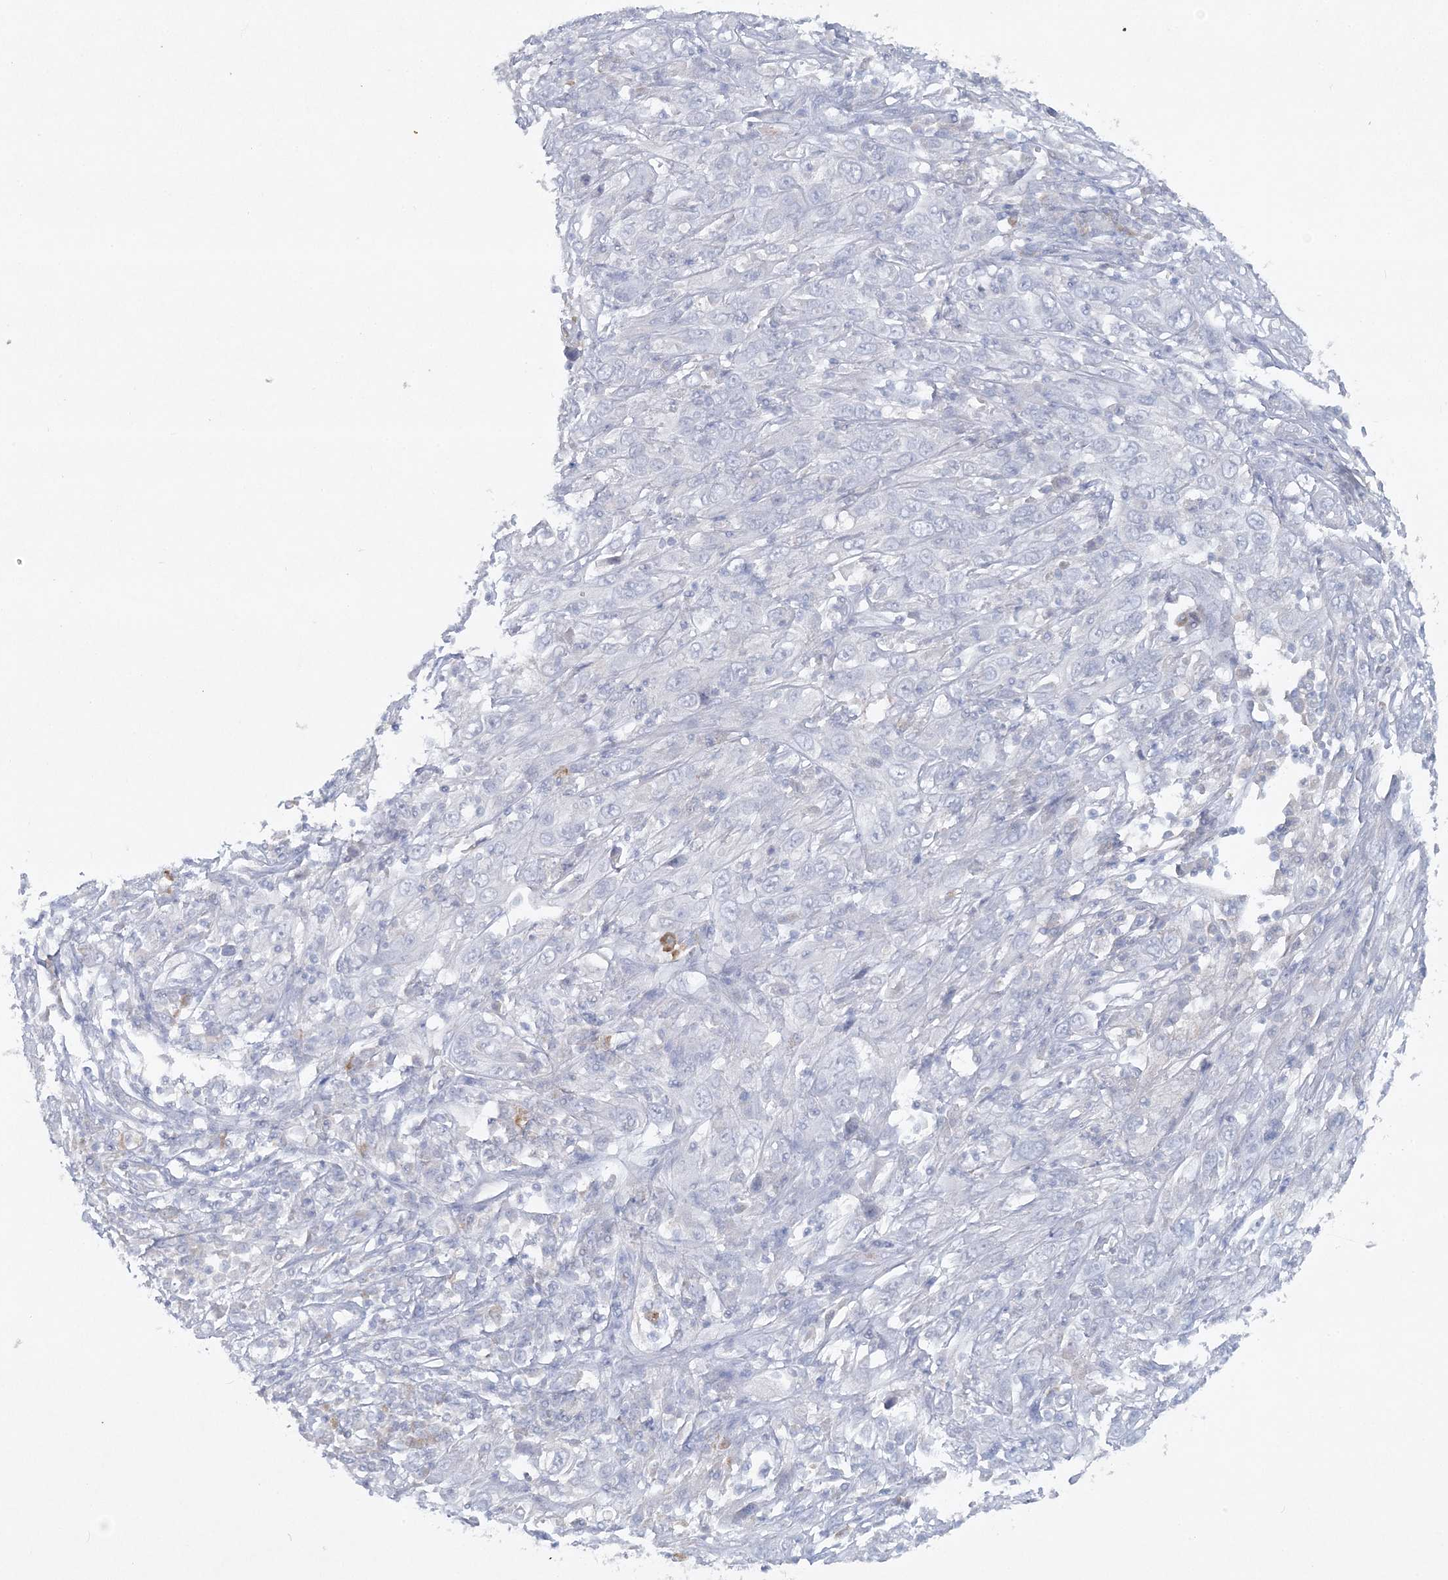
{"staining": {"intensity": "negative", "quantity": "none", "location": "none"}, "tissue": "cervical cancer", "cell_type": "Tumor cells", "image_type": "cancer", "snomed": [{"axis": "morphology", "description": "Squamous cell carcinoma, NOS"}, {"axis": "topography", "description": "Cervix"}], "caption": "An immunohistochemistry photomicrograph of cervical cancer (squamous cell carcinoma) is shown. There is no staining in tumor cells of cervical cancer (squamous cell carcinoma). (Brightfield microscopy of DAB (3,3'-diaminobenzidine) immunohistochemistry (IHC) at high magnification).", "gene": "GCKR", "patient": {"sex": "female", "age": 46}}